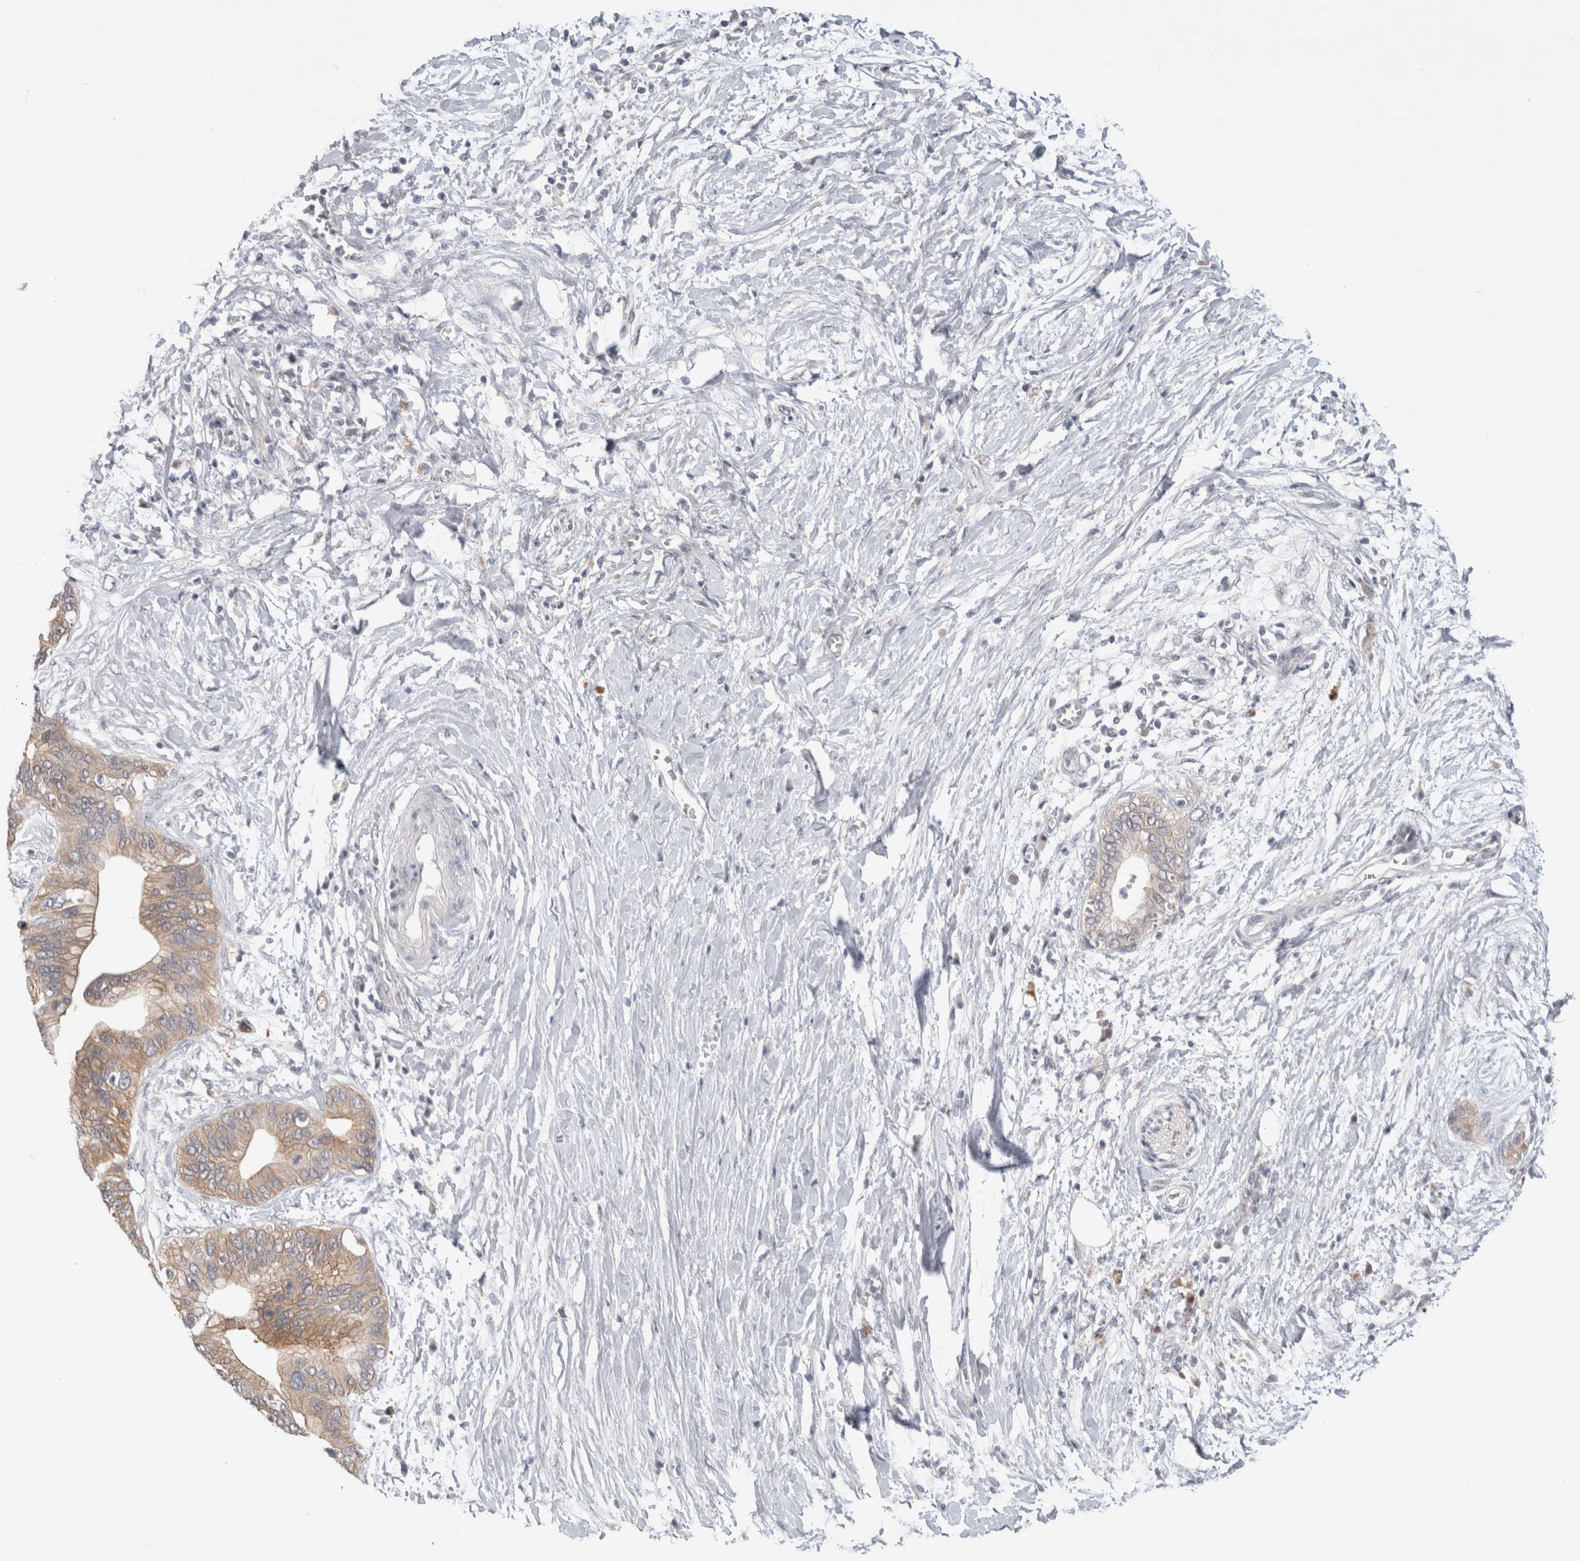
{"staining": {"intensity": "weak", "quantity": ">75%", "location": "cytoplasmic/membranous"}, "tissue": "pancreatic cancer", "cell_type": "Tumor cells", "image_type": "cancer", "snomed": [{"axis": "morphology", "description": "Normal tissue, NOS"}, {"axis": "morphology", "description": "Adenocarcinoma, NOS"}, {"axis": "topography", "description": "Pancreas"}, {"axis": "topography", "description": "Peripheral nerve tissue"}], "caption": "The micrograph demonstrates immunohistochemical staining of pancreatic cancer (adenocarcinoma). There is weak cytoplasmic/membranous staining is appreciated in approximately >75% of tumor cells. The staining is performed using DAB (3,3'-diaminobenzidine) brown chromogen to label protein expression. The nuclei are counter-stained blue using hematoxylin.", "gene": "CERS3", "patient": {"sex": "male", "age": 59}}